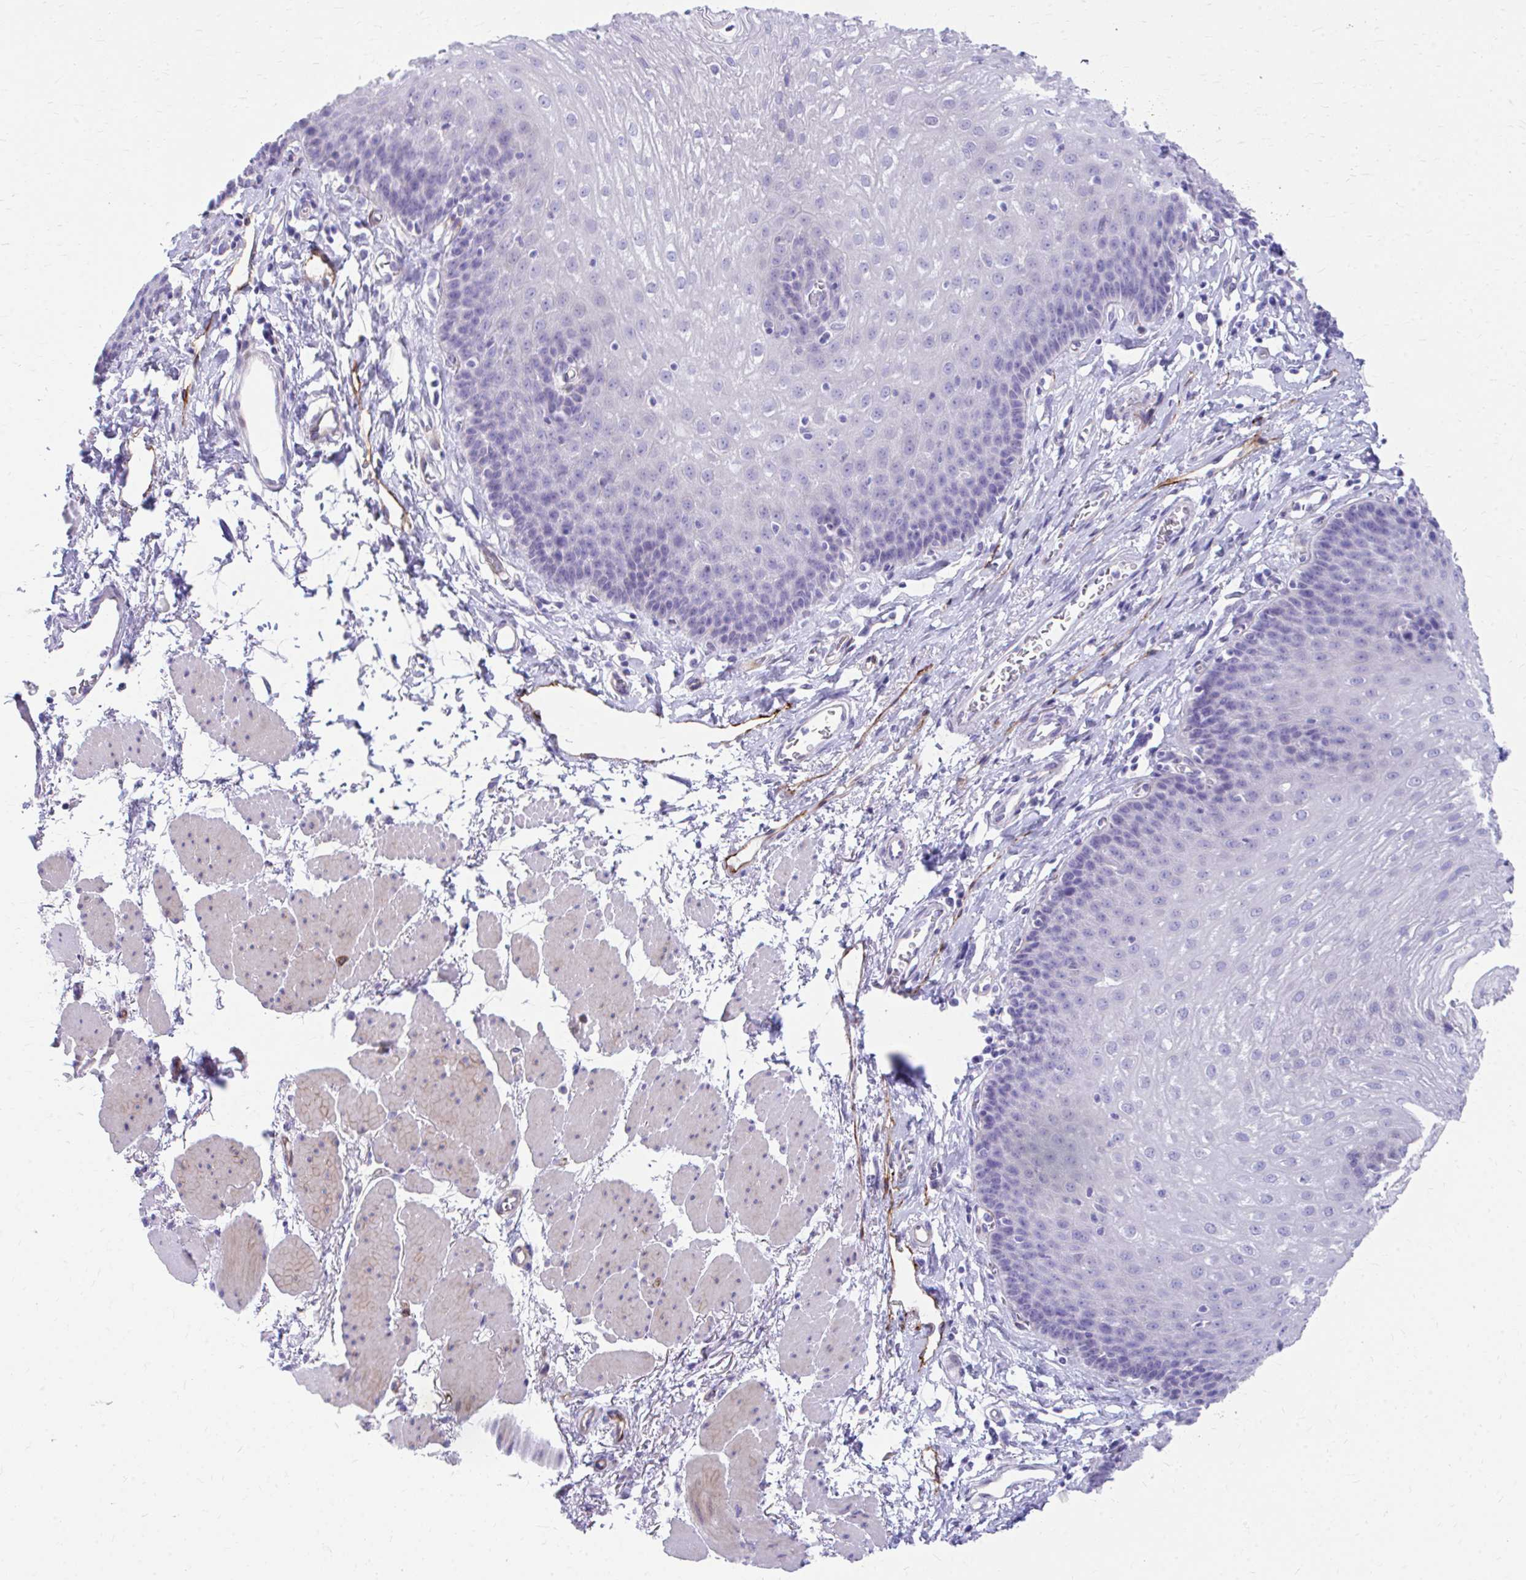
{"staining": {"intensity": "negative", "quantity": "none", "location": "none"}, "tissue": "esophagus", "cell_type": "Squamous epithelial cells", "image_type": "normal", "snomed": [{"axis": "morphology", "description": "Normal tissue, NOS"}, {"axis": "topography", "description": "Esophagus"}], "caption": "Immunohistochemistry (IHC) micrograph of normal human esophagus stained for a protein (brown), which exhibits no staining in squamous epithelial cells.", "gene": "ENSG00000285953", "patient": {"sex": "female", "age": 81}}